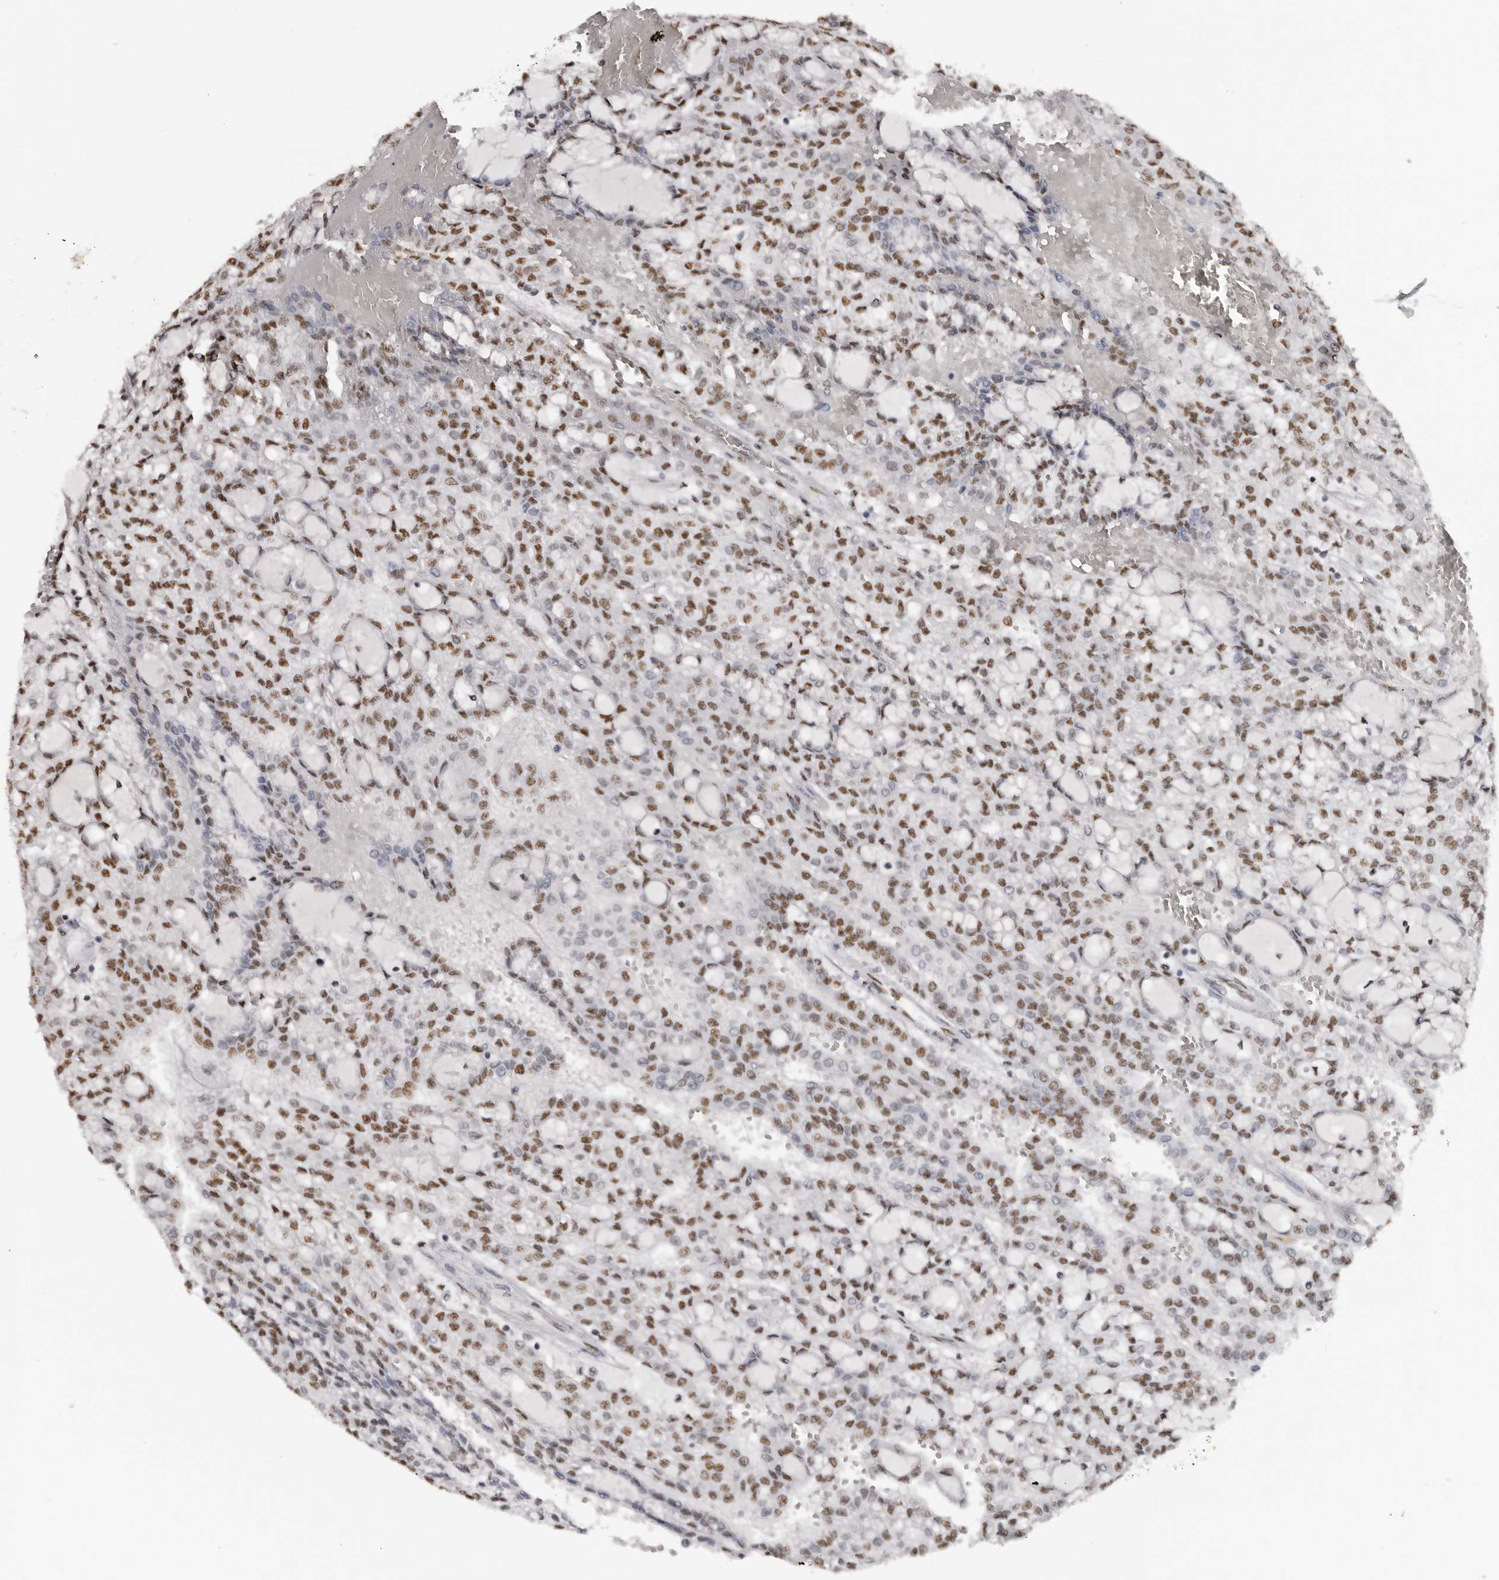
{"staining": {"intensity": "moderate", "quantity": ">75%", "location": "nuclear"}, "tissue": "renal cancer", "cell_type": "Tumor cells", "image_type": "cancer", "snomed": [{"axis": "morphology", "description": "Adenocarcinoma, NOS"}, {"axis": "topography", "description": "Kidney"}], "caption": "Adenocarcinoma (renal) was stained to show a protein in brown. There is medium levels of moderate nuclear positivity in about >75% of tumor cells.", "gene": "SCAF4", "patient": {"sex": "male", "age": 63}}